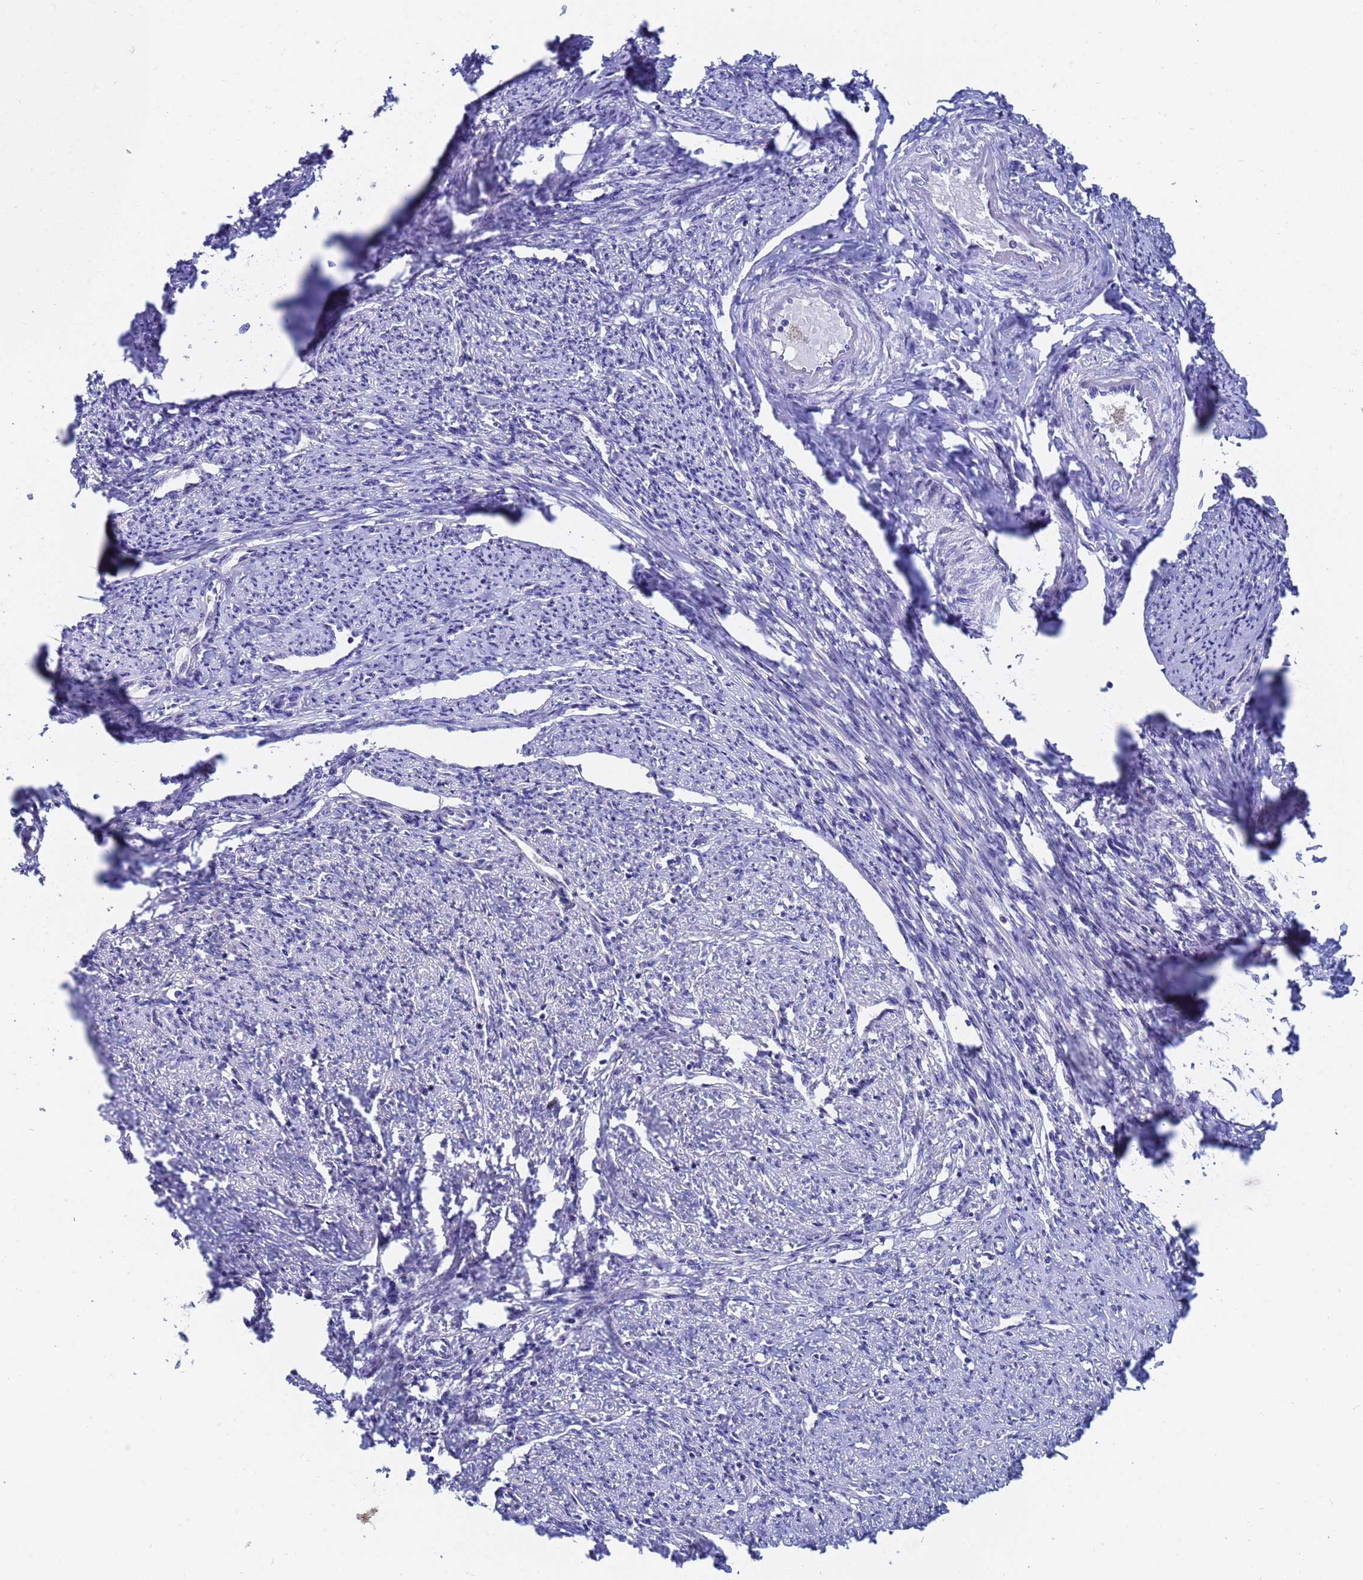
{"staining": {"intensity": "negative", "quantity": "none", "location": "none"}, "tissue": "smooth muscle", "cell_type": "Smooth muscle cells", "image_type": "normal", "snomed": [{"axis": "morphology", "description": "Normal tissue, NOS"}, {"axis": "topography", "description": "Smooth muscle"}, {"axis": "topography", "description": "Uterus"}], "caption": "Immunohistochemical staining of benign smooth muscle shows no significant positivity in smooth muscle cells.", "gene": "UBE2O", "patient": {"sex": "female", "age": 59}}